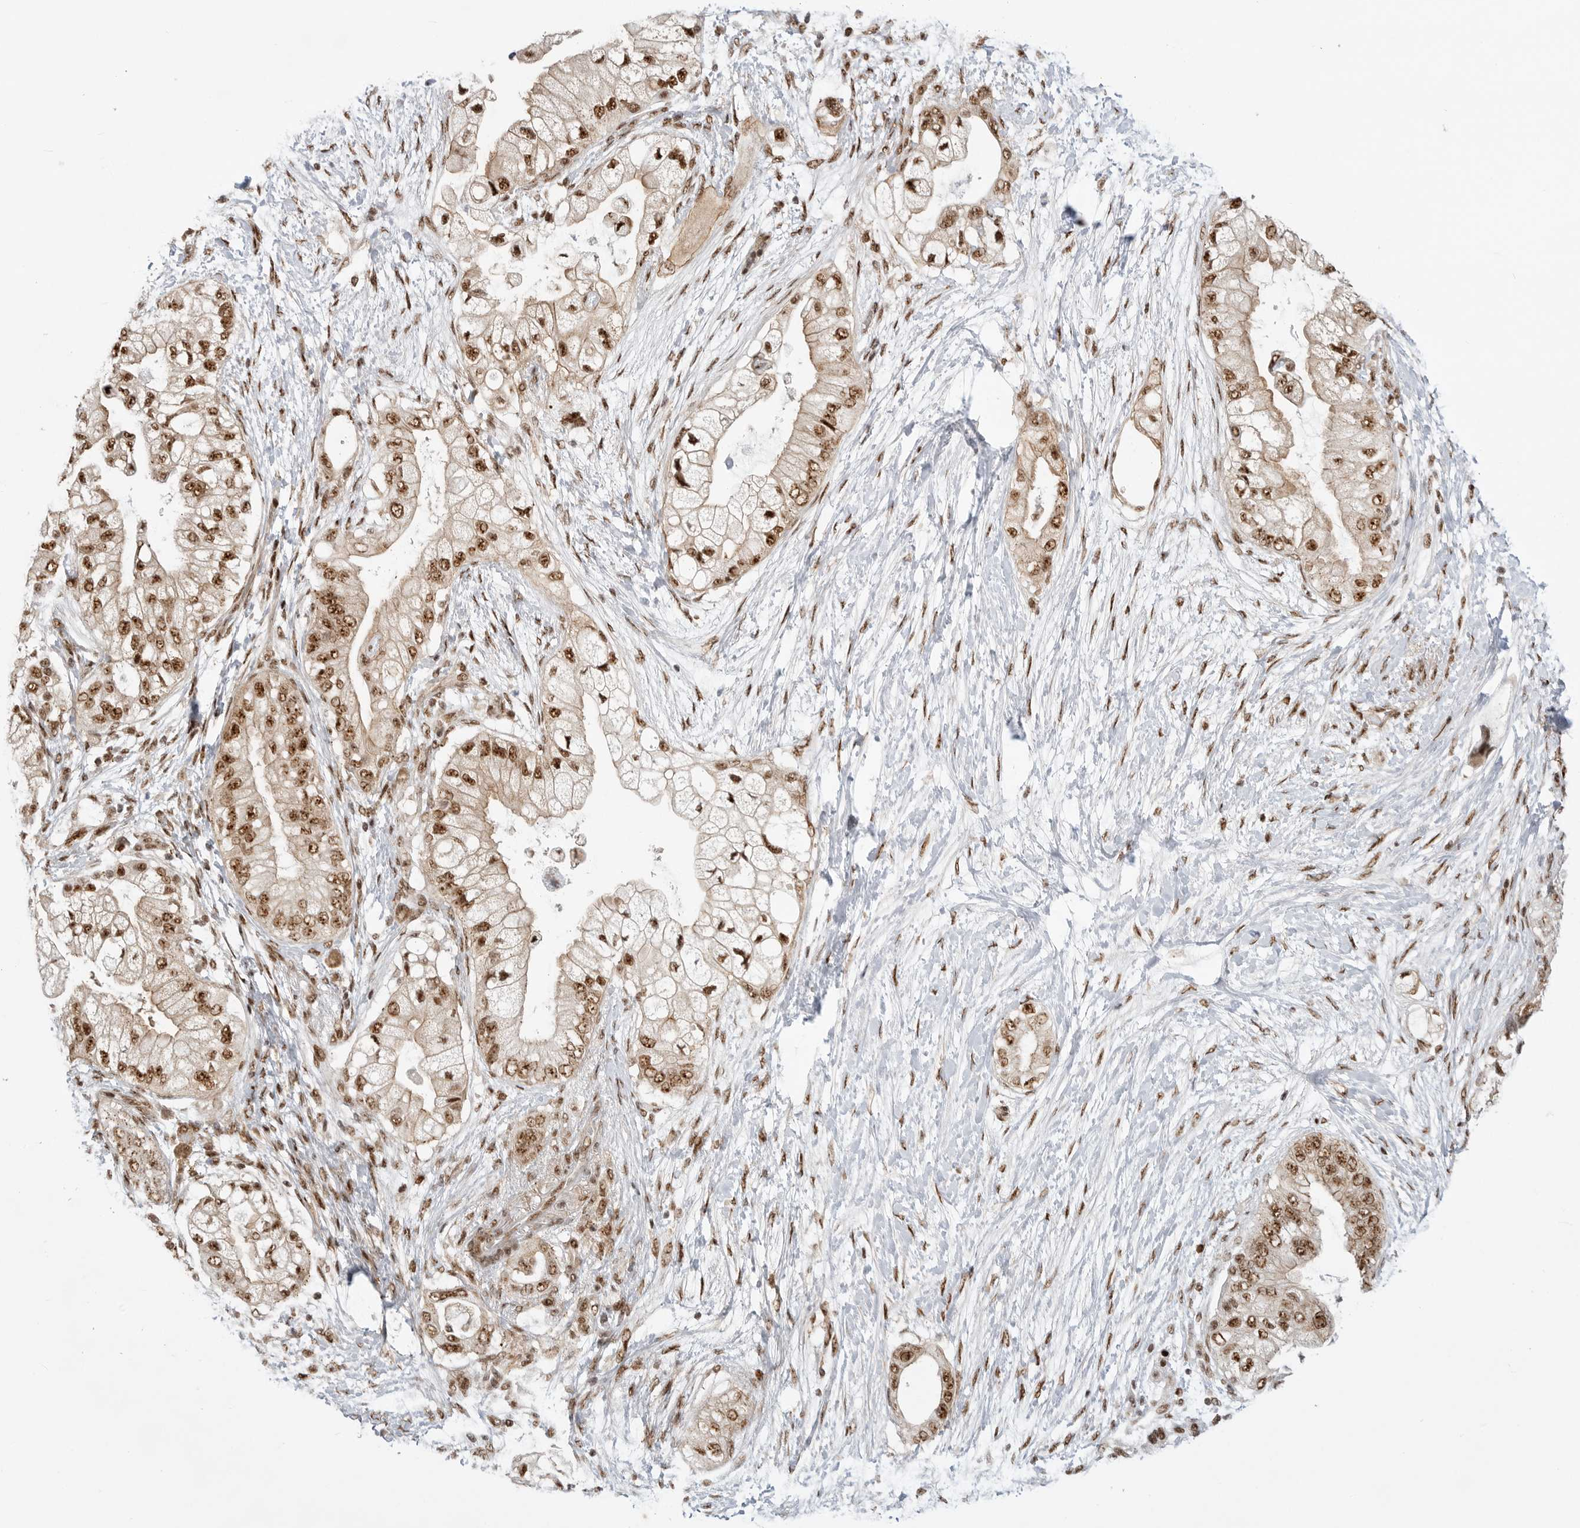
{"staining": {"intensity": "moderate", "quantity": ">75%", "location": "nuclear"}, "tissue": "pancreatic cancer", "cell_type": "Tumor cells", "image_type": "cancer", "snomed": [{"axis": "morphology", "description": "Adenocarcinoma, NOS"}, {"axis": "topography", "description": "Pancreas"}], "caption": "Pancreatic adenocarcinoma stained for a protein exhibits moderate nuclear positivity in tumor cells. (DAB IHC, brown staining for protein, blue staining for nuclei).", "gene": "GPATCH2", "patient": {"sex": "male", "age": 53}}